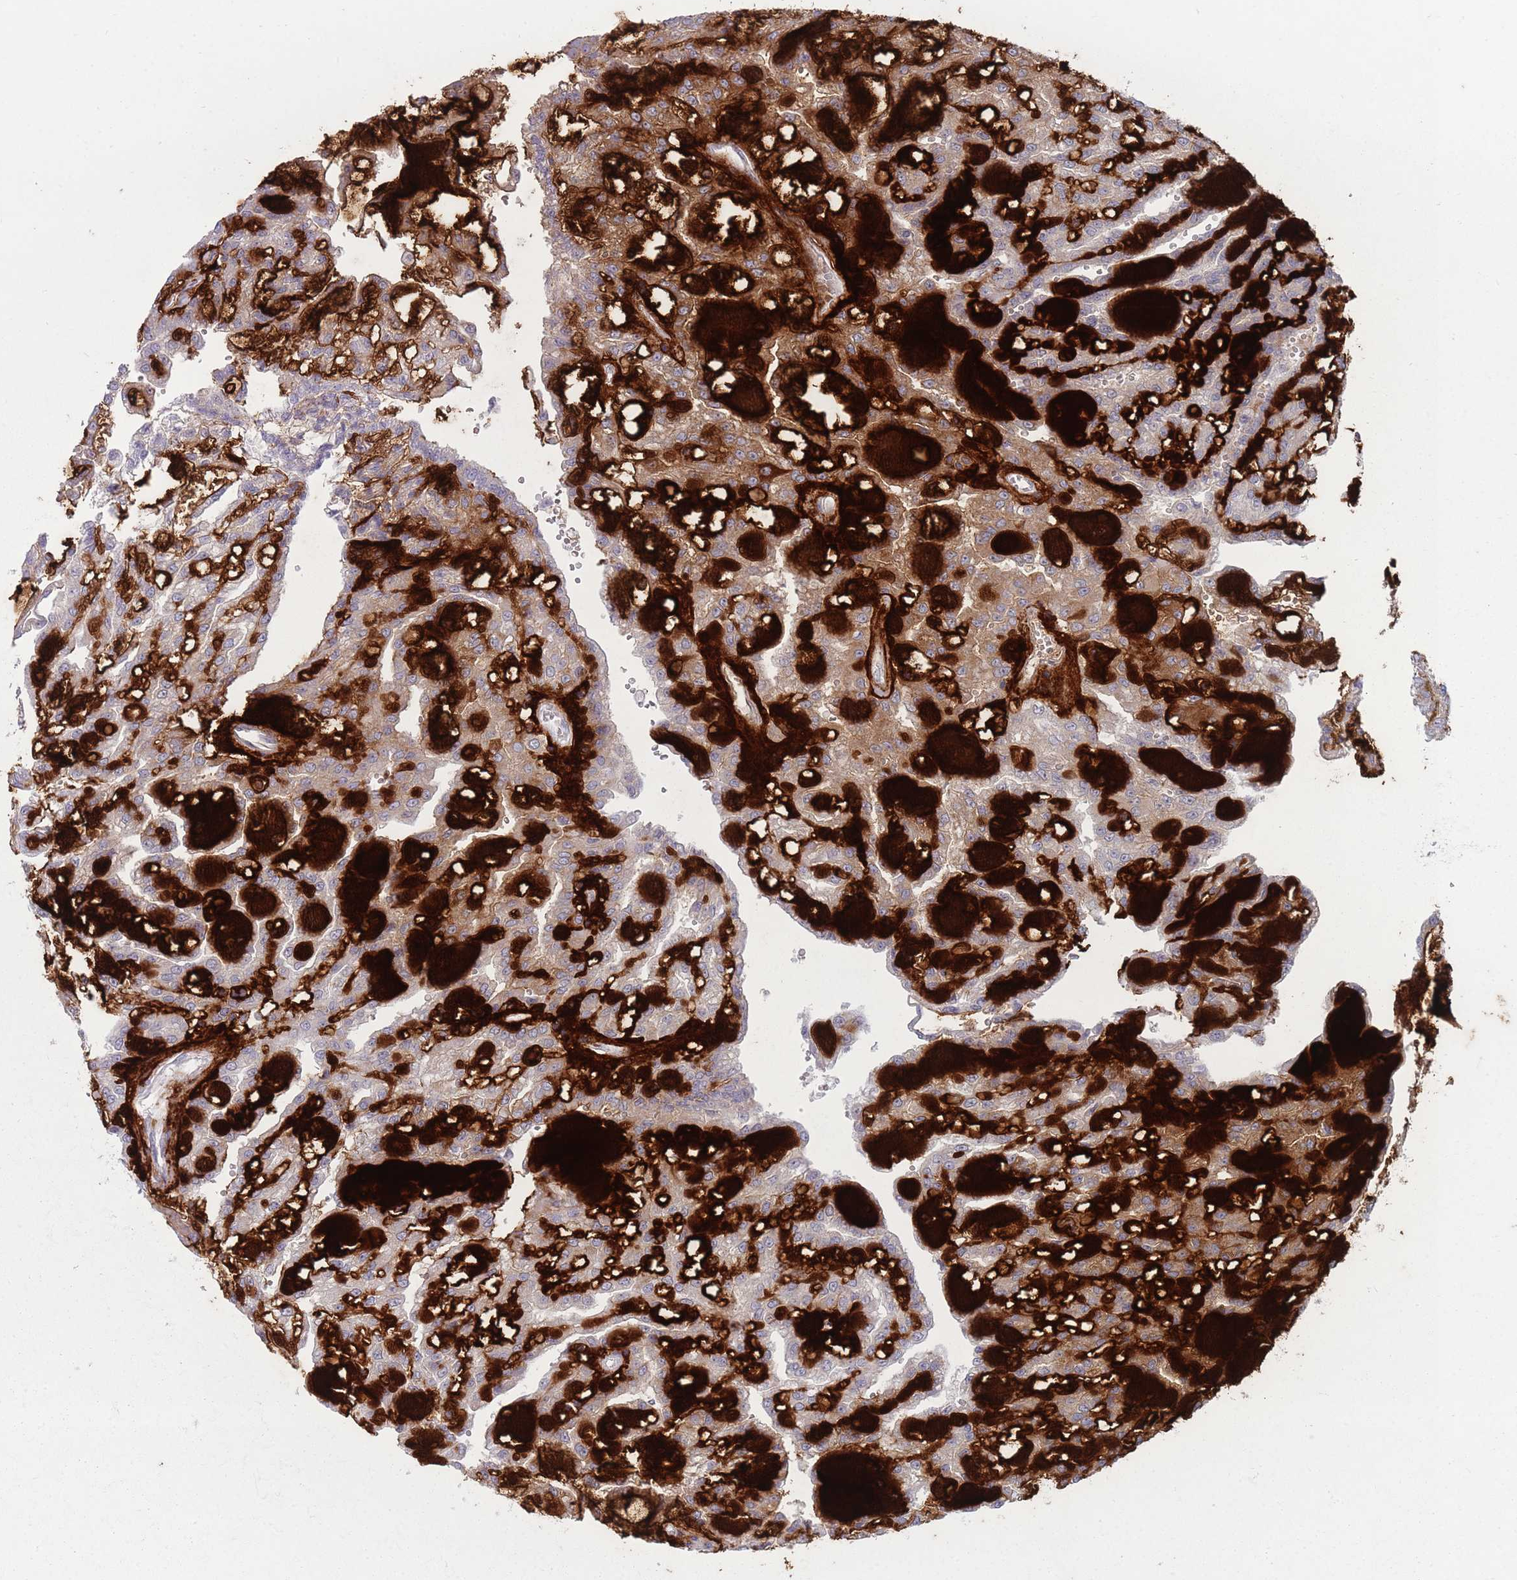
{"staining": {"intensity": "negative", "quantity": "none", "location": "none"}, "tissue": "renal cancer", "cell_type": "Tumor cells", "image_type": "cancer", "snomed": [{"axis": "morphology", "description": "Adenocarcinoma, NOS"}, {"axis": "topography", "description": "Kidney"}], "caption": "Human renal cancer stained for a protein using IHC shows no expression in tumor cells.", "gene": "PAIP2B", "patient": {"sex": "male", "age": 63}}